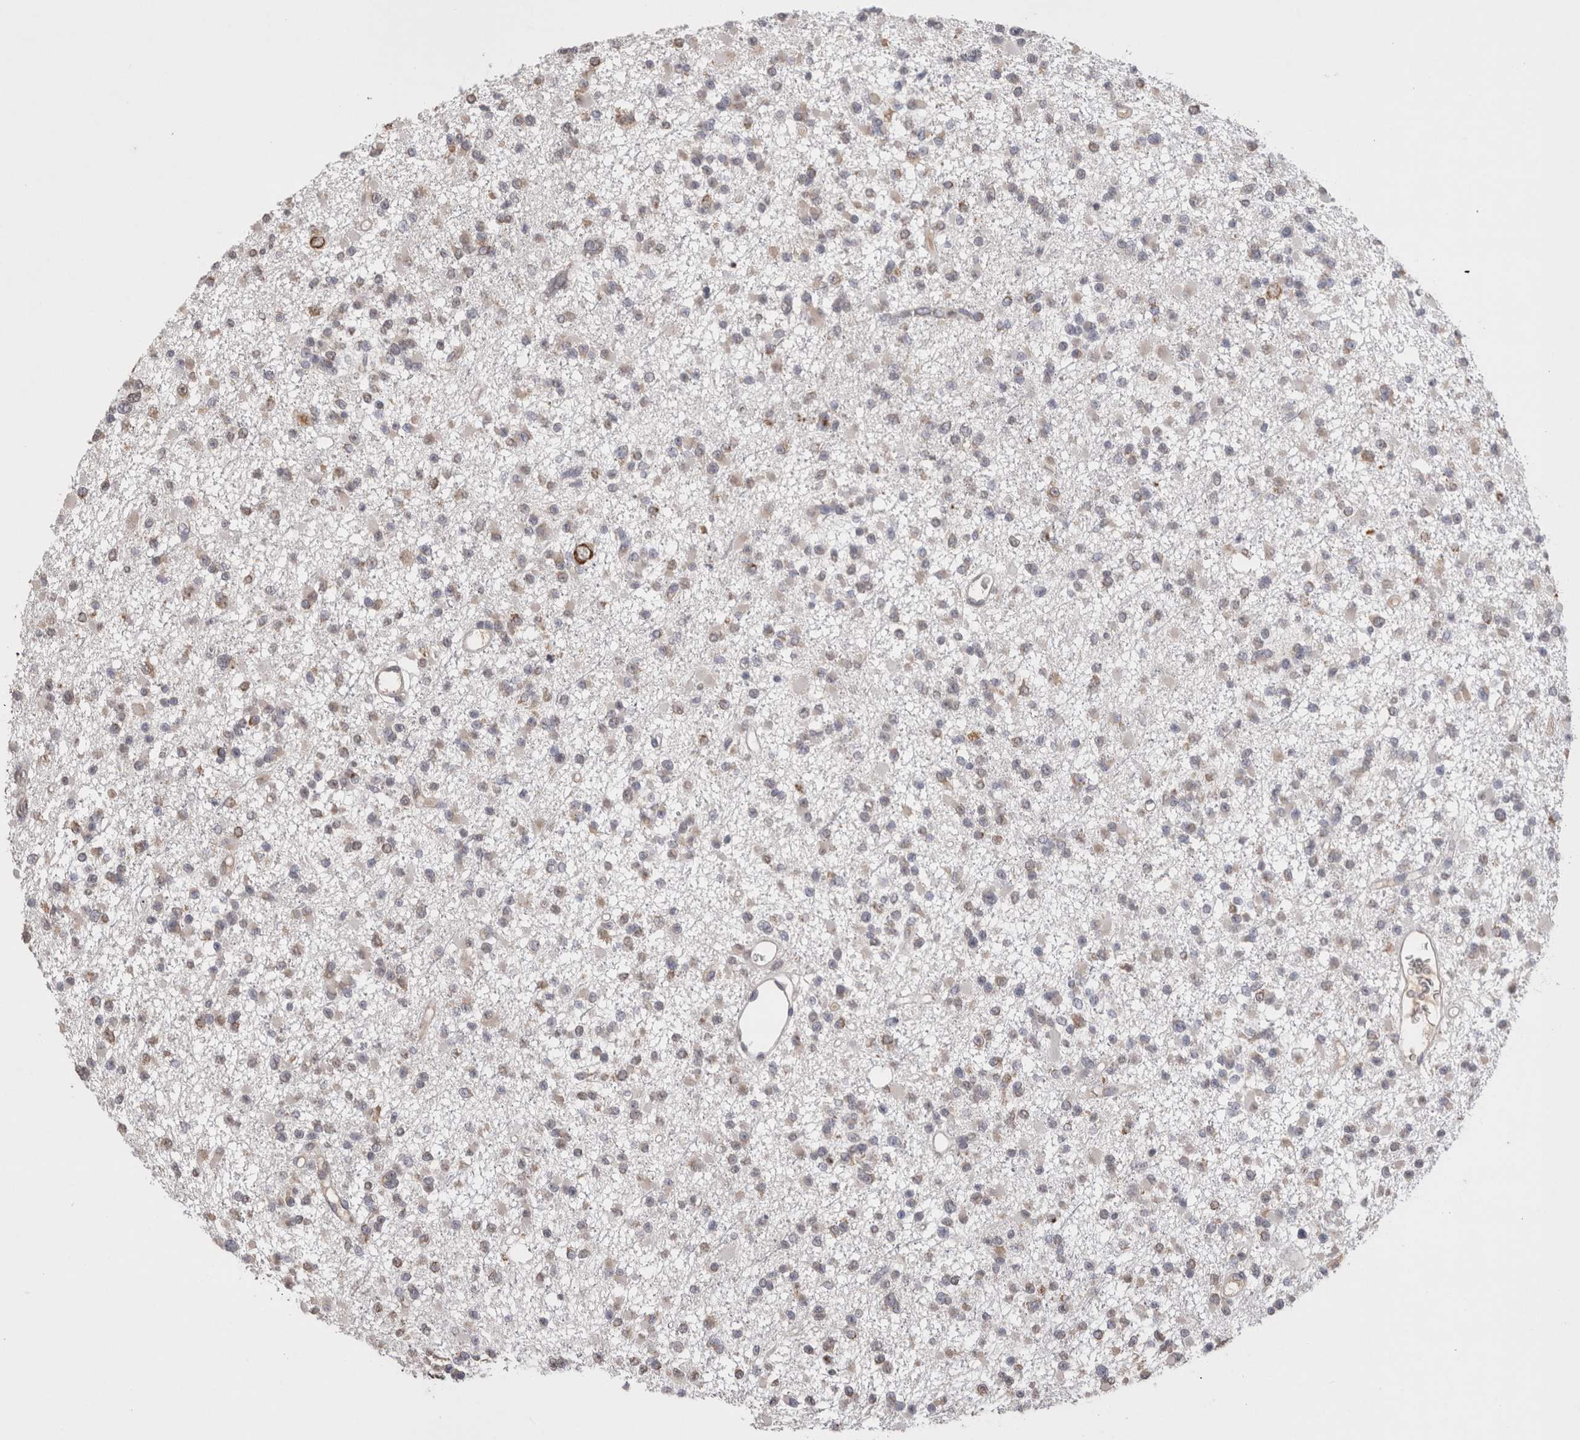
{"staining": {"intensity": "weak", "quantity": "<25%", "location": "cytoplasmic/membranous"}, "tissue": "glioma", "cell_type": "Tumor cells", "image_type": "cancer", "snomed": [{"axis": "morphology", "description": "Glioma, malignant, Low grade"}, {"axis": "topography", "description": "Brain"}], "caption": "There is no significant staining in tumor cells of low-grade glioma (malignant).", "gene": "NOMO1", "patient": {"sex": "female", "age": 22}}